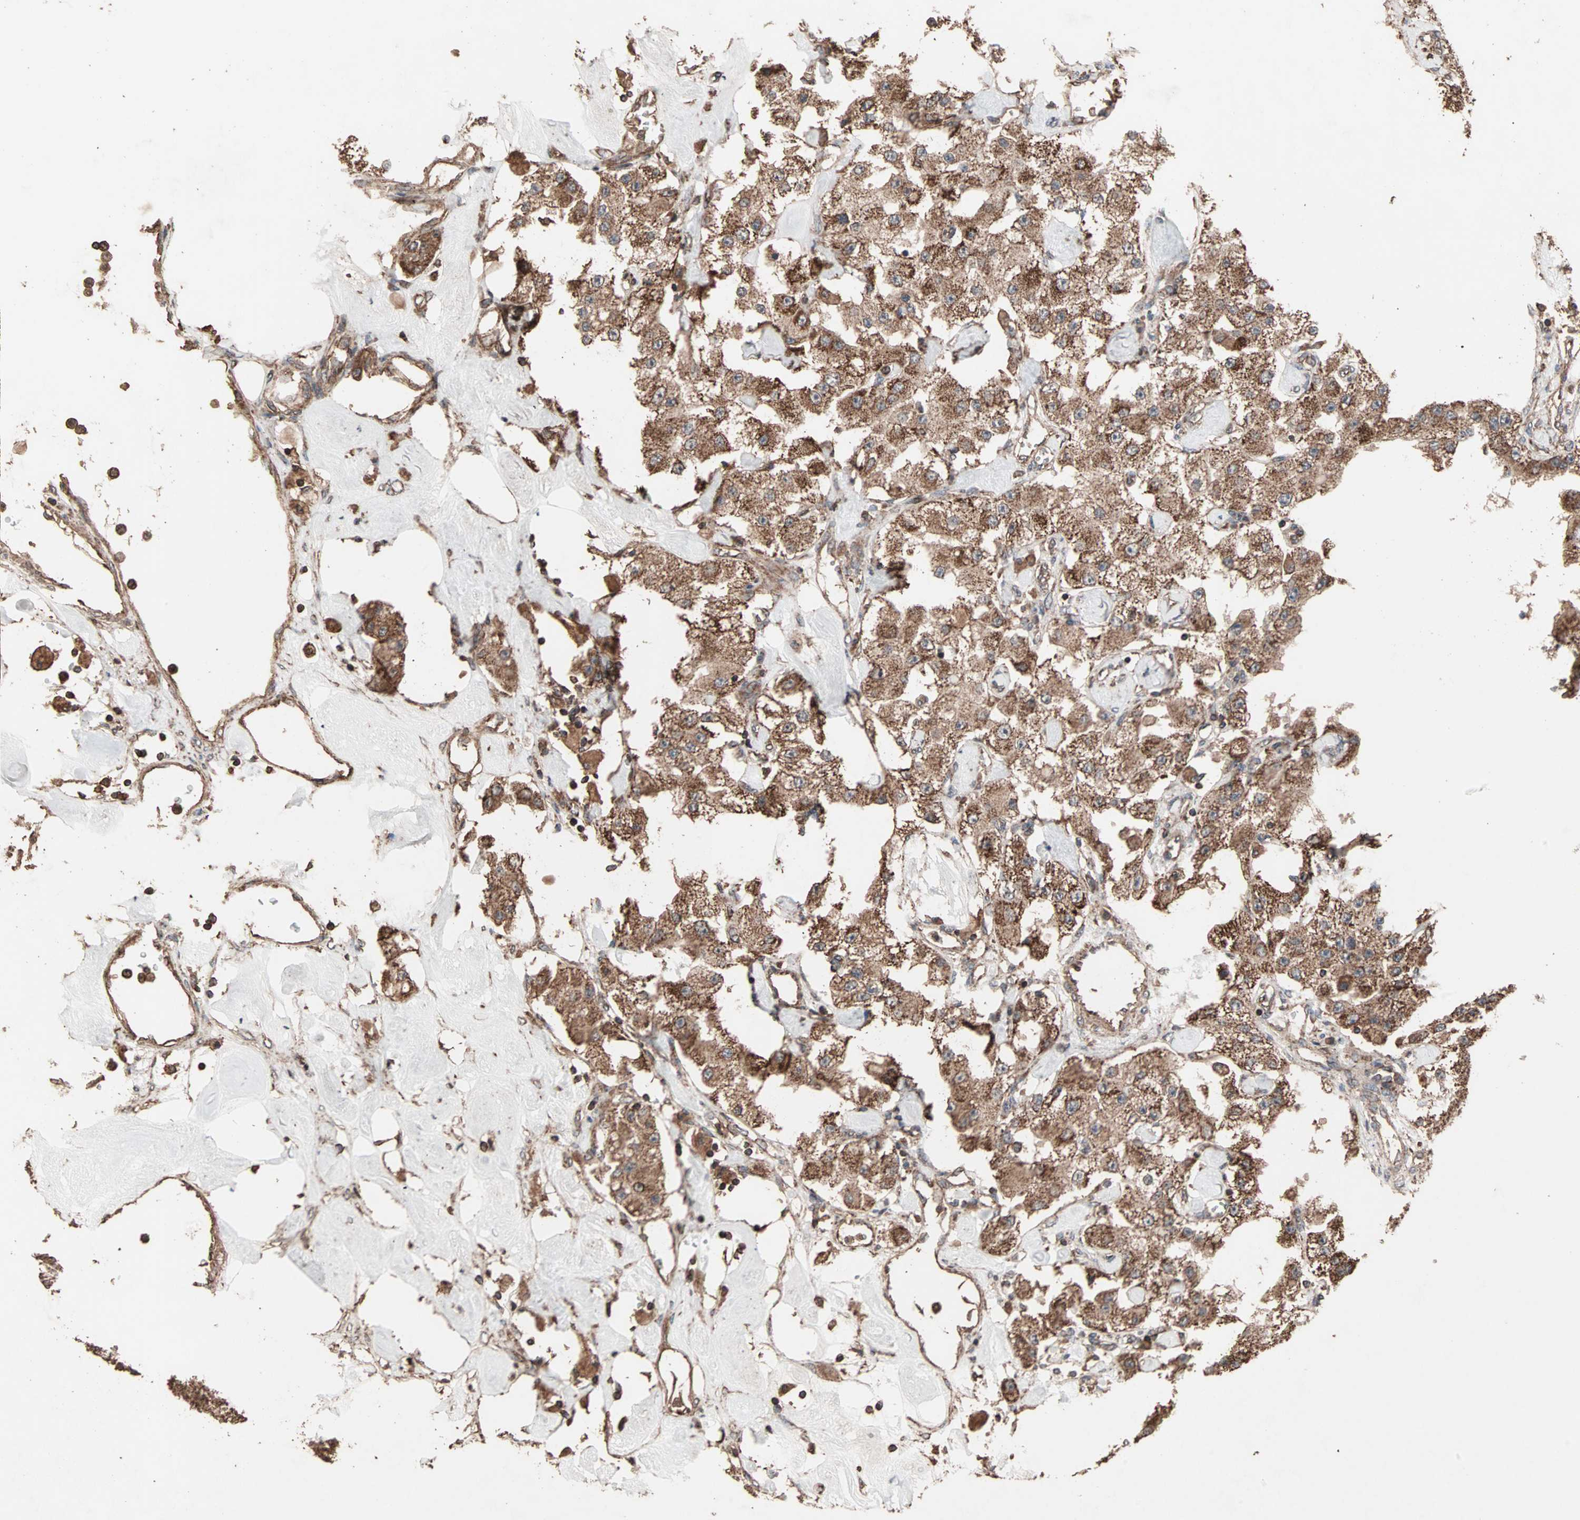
{"staining": {"intensity": "moderate", "quantity": ">75%", "location": "cytoplasmic/membranous"}, "tissue": "carcinoid", "cell_type": "Tumor cells", "image_type": "cancer", "snomed": [{"axis": "morphology", "description": "Carcinoid, malignant, NOS"}, {"axis": "topography", "description": "Pancreas"}], "caption": "Carcinoid stained with a brown dye exhibits moderate cytoplasmic/membranous positive expression in about >75% of tumor cells.", "gene": "MRPL2", "patient": {"sex": "male", "age": 41}}